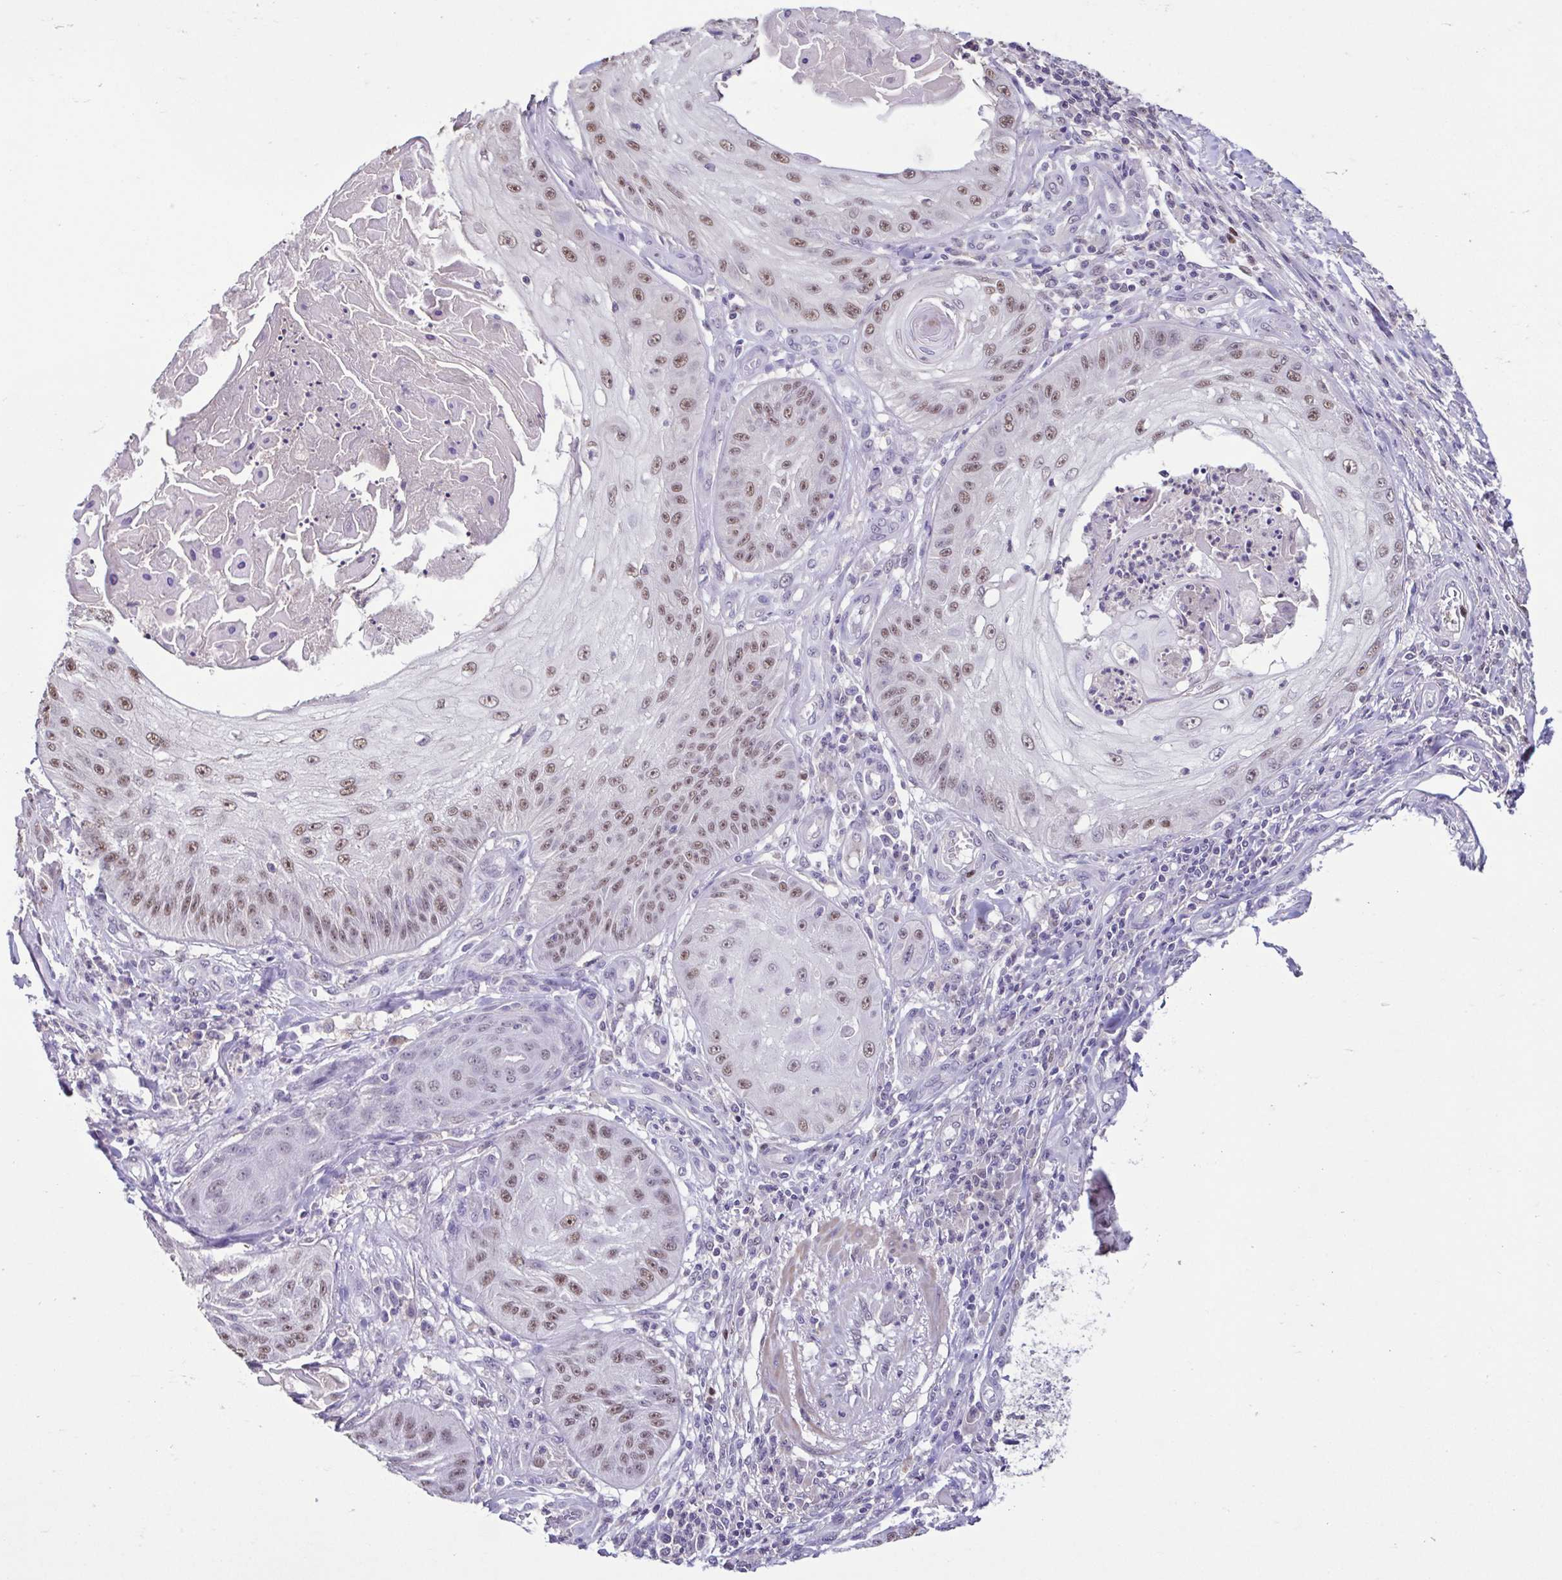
{"staining": {"intensity": "moderate", "quantity": ">75%", "location": "nuclear"}, "tissue": "skin cancer", "cell_type": "Tumor cells", "image_type": "cancer", "snomed": [{"axis": "morphology", "description": "Squamous cell carcinoma, NOS"}, {"axis": "topography", "description": "Skin"}], "caption": "Skin cancer (squamous cell carcinoma) was stained to show a protein in brown. There is medium levels of moderate nuclear expression in approximately >75% of tumor cells.", "gene": "ACTRT3", "patient": {"sex": "male", "age": 70}}